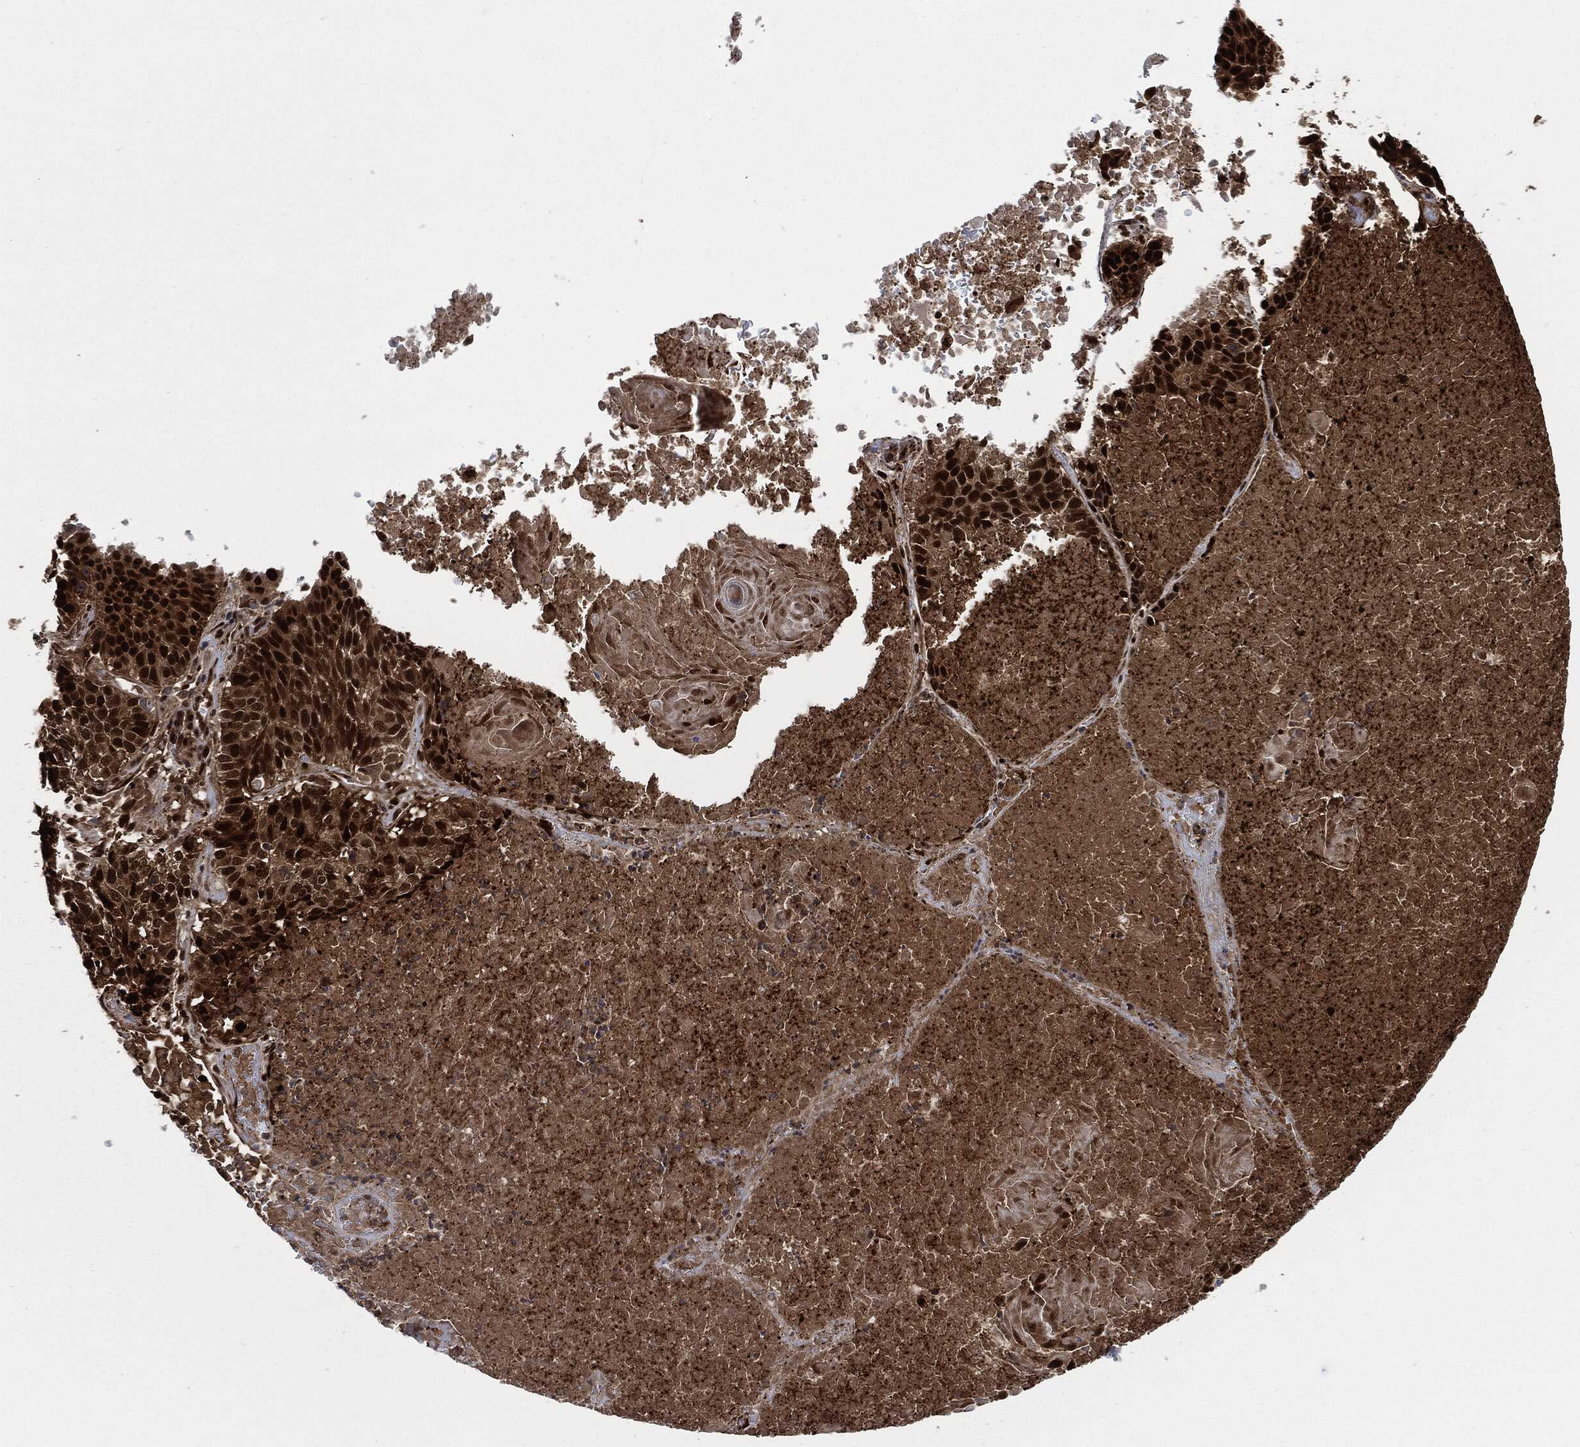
{"staining": {"intensity": "strong", "quantity": ">75%", "location": "nuclear"}, "tissue": "lung cancer", "cell_type": "Tumor cells", "image_type": "cancer", "snomed": [{"axis": "morphology", "description": "Squamous cell carcinoma, NOS"}, {"axis": "topography", "description": "Lung"}], "caption": "DAB (3,3'-diaminobenzidine) immunohistochemical staining of human lung squamous cell carcinoma shows strong nuclear protein staining in approximately >75% of tumor cells. The staining is performed using DAB brown chromogen to label protein expression. The nuclei are counter-stained blue using hematoxylin.", "gene": "DCTN1", "patient": {"sex": "male", "age": 64}}